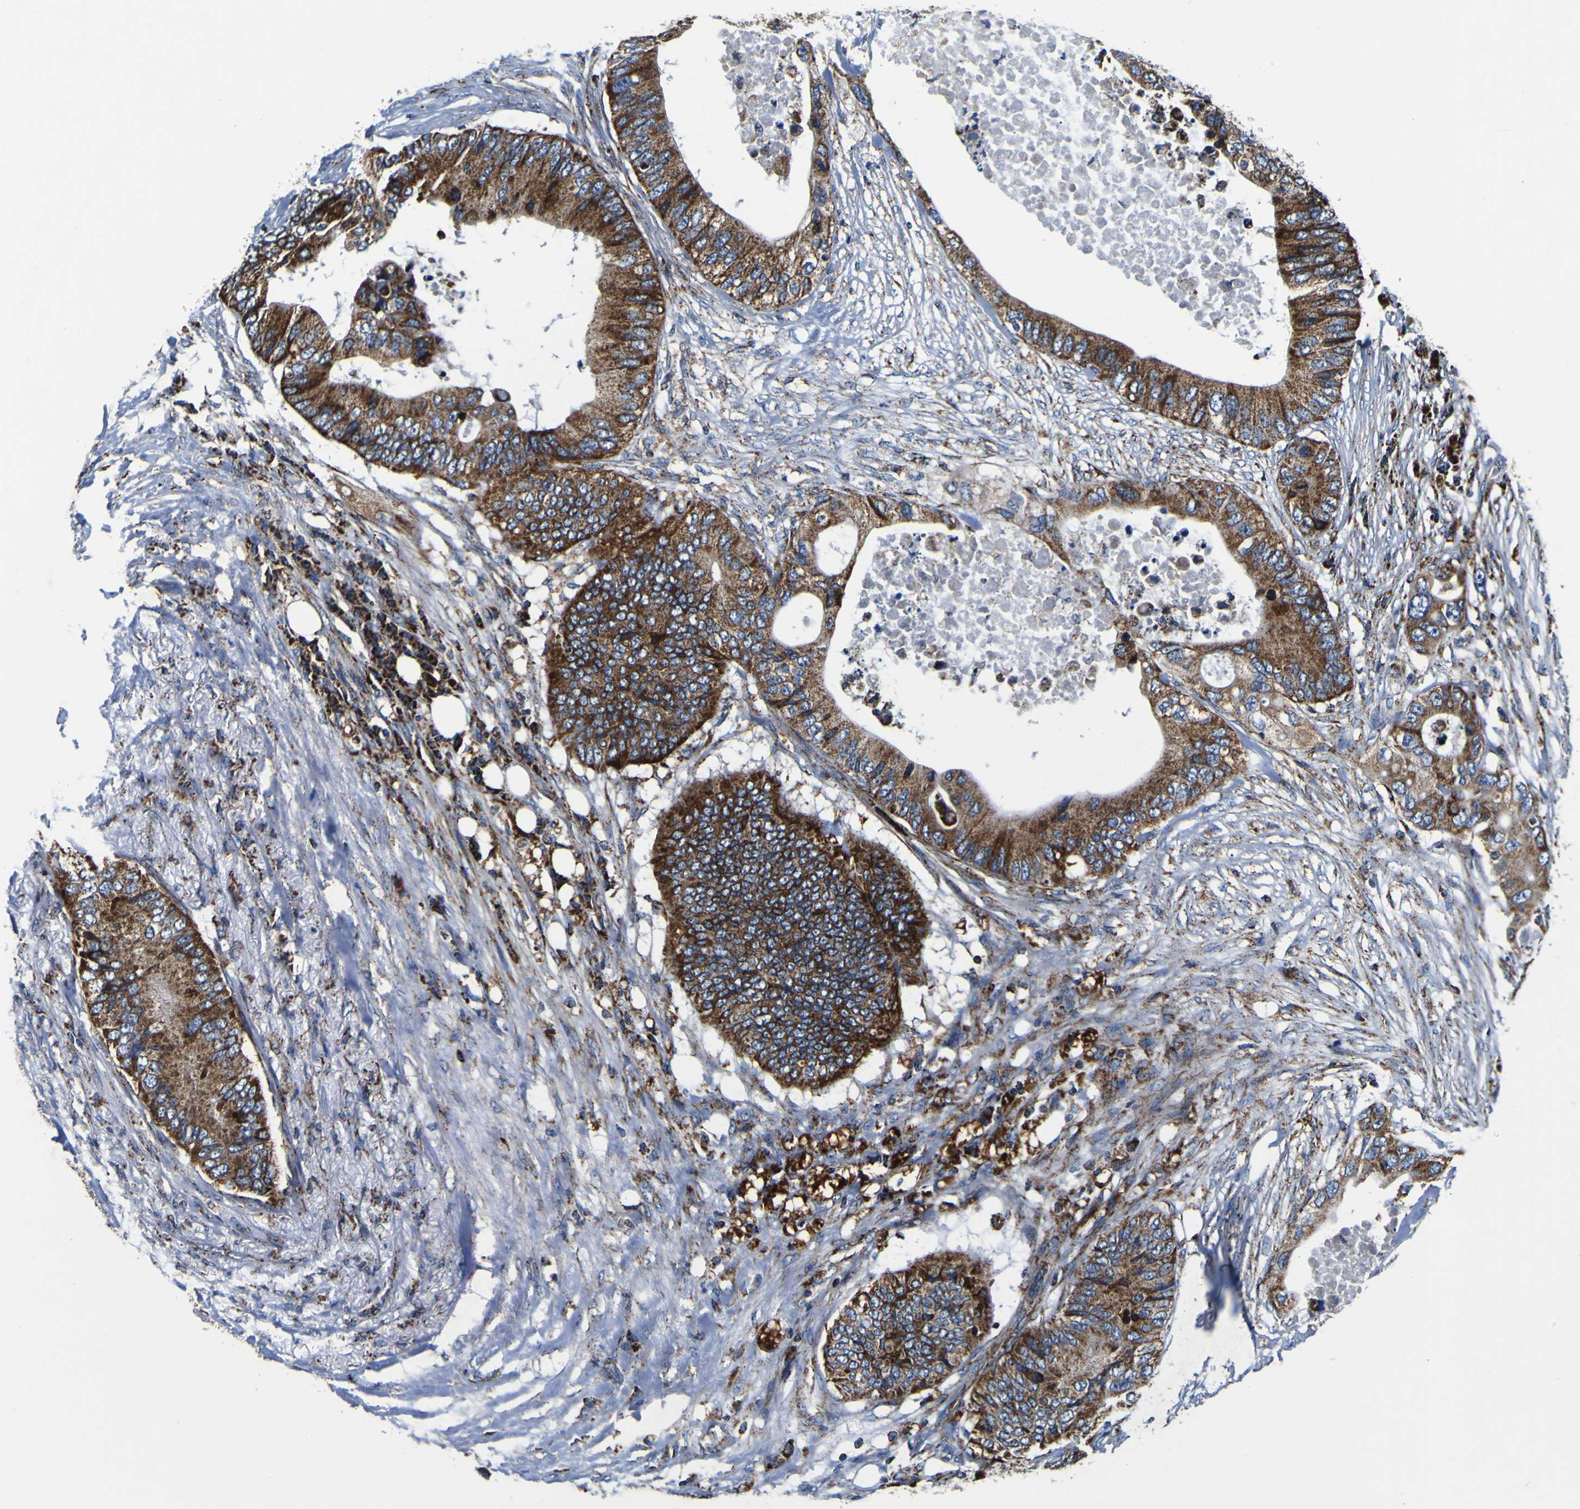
{"staining": {"intensity": "strong", "quantity": ">75%", "location": "cytoplasmic/membranous"}, "tissue": "colorectal cancer", "cell_type": "Tumor cells", "image_type": "cancer", "snomed": [{"axis": "morphology", "description": "Adenocarcinoma, NOS"}, {"axis": "topography", "description": "Colon"}], "caption": "IHC image of neoplastic tissue: human colorectal adenocarcinoma stained using immunohistochemistry displays high levels of strong protein expression localized specifically in the cytoplasmic/membranous of tumor cells, appearing as a cytoplasmic/membranous brown color.", "gene": "PTRH2", "patient": {"sex": "male", "age": 71}}